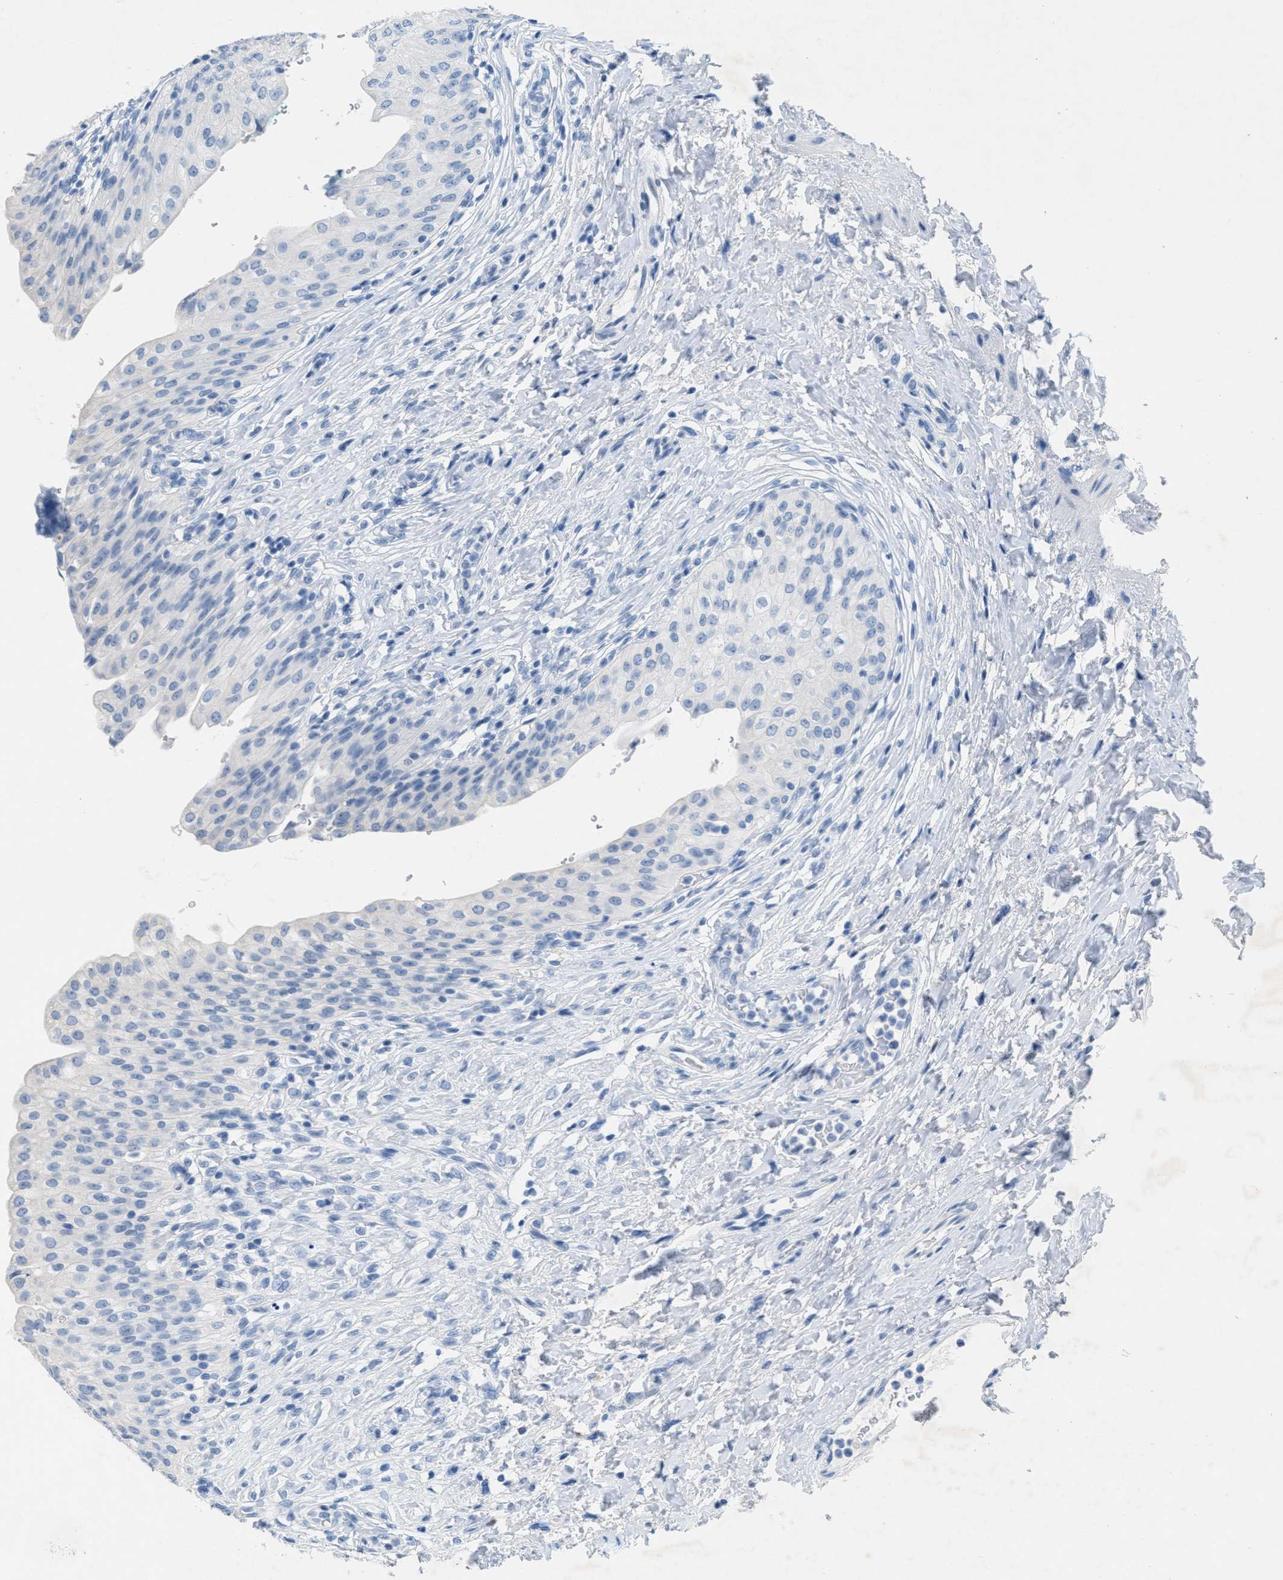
{"staining": {"intensity": "negative", "quantity": "none", "location": "none"}, "tissue": "urinary bladder", "cell_type": "Urothelial cells", "image_type": "normal", "snomed": [{"axis": "morphology", "description": "Urothelial carcinoma, High grade"}, {"axis": "topography", "description": "Urinary bladder"}], "caption": "Urothelial cells show no significant protein expression in benign urinary bladder. Nuclei are stained in blue.", "gene": "GPM6A", "patient": {"sex": "male", "age": 46}}